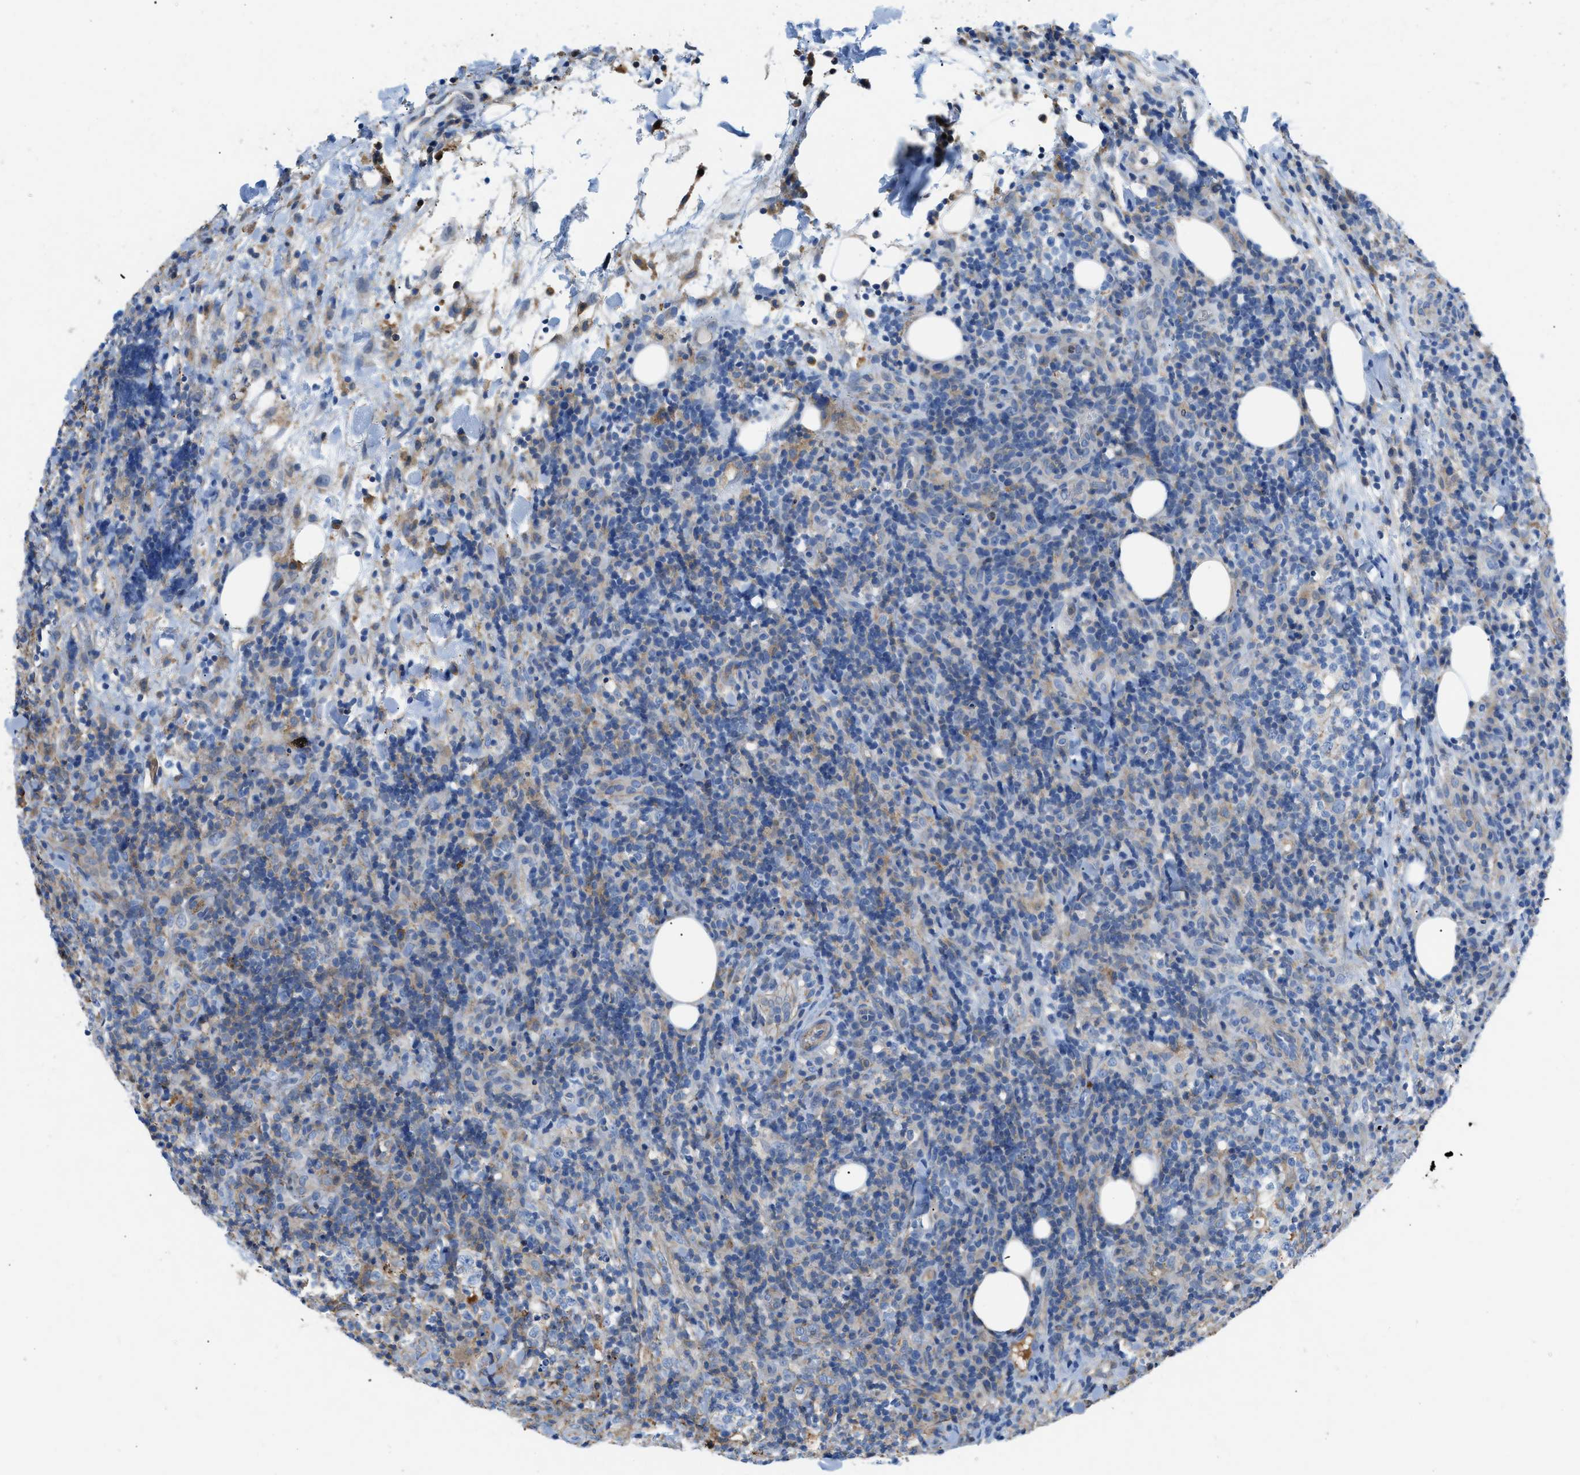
{"staining": {"intensity": "negative", "quantity": "none", "location": "none"}, "tissue": "lymphoma", "cell_type": "Tumor cells", "image_type": "cancer", "snomed": [{"axis": "morphology", "description": "Malignant lymphoma, non-Hodgkin's type, High grade"}, {"axis": "topography", "description": "Lymph node"}], "caption": "The image demonstrates no significant expression in tumor cells of lymphoma. (DAB (3,3'-diaminobenzidine) immunohistochemistry with hematoxylin counter stain).", "gene": "ATP6V0D1", "patient": {"sex": "female", "age": 76}}